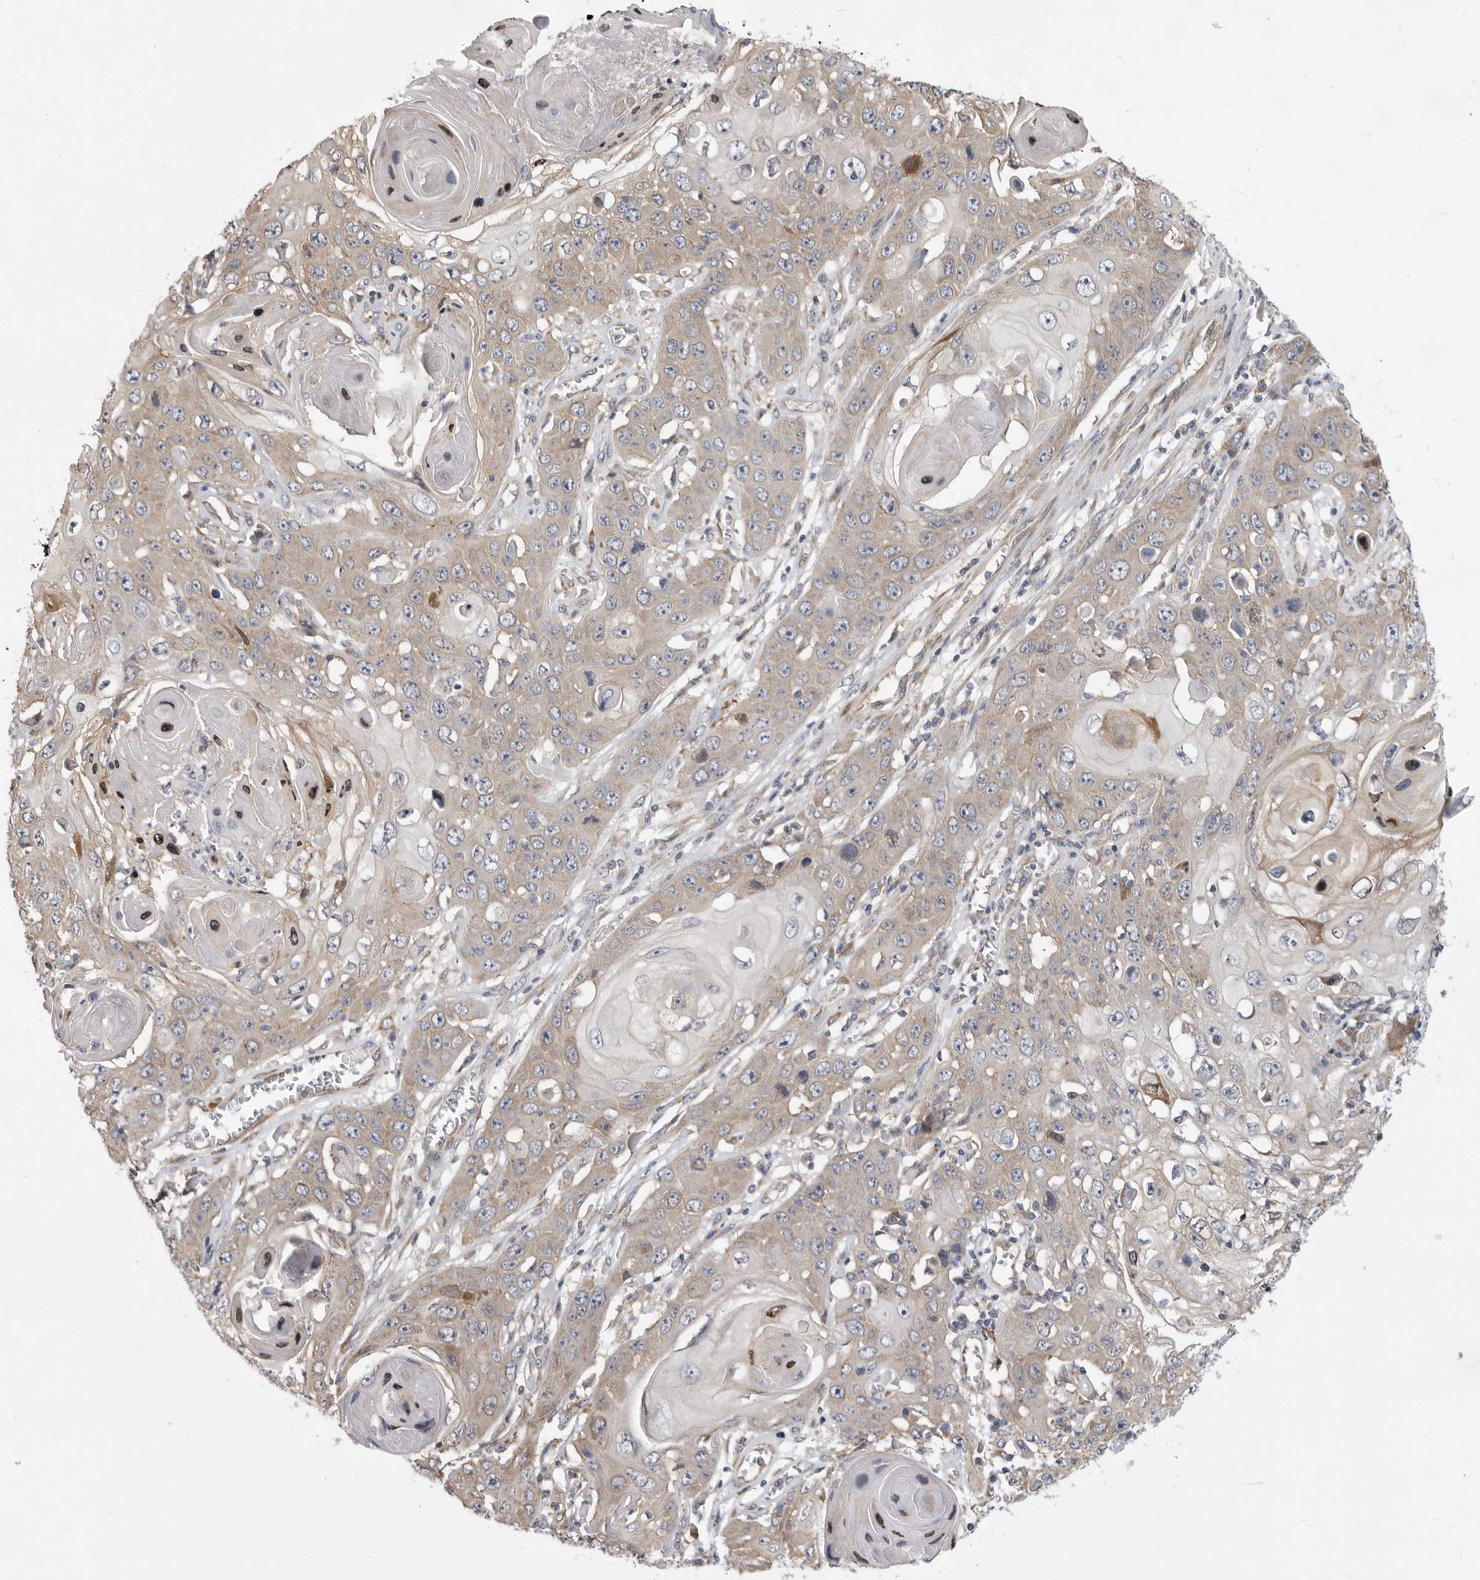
{"staining": {"intensity": "weak", "quantity": ">75%", "location": "cytoplasmic/membranous"}, "tissue": "skin cancer", "cell_type": "Tumor cells", "image_type": "cancer", "snomed": [{"axis": "morphology", "description": "Squamous cell carcinoma, NOS"}, {"axis": "topography", "description": "Skin"}], "caption": "Immunohistochemistry histopathology image of human skin cancer (squamous cell carcinoma) stained for a protein (brown), which reveals low levels of weak cytoplasmic/membranous positivity in approximately >75% of tumor cells.", "gene": "FBXO43", "patient": {"sex": "male", "age": 55}}